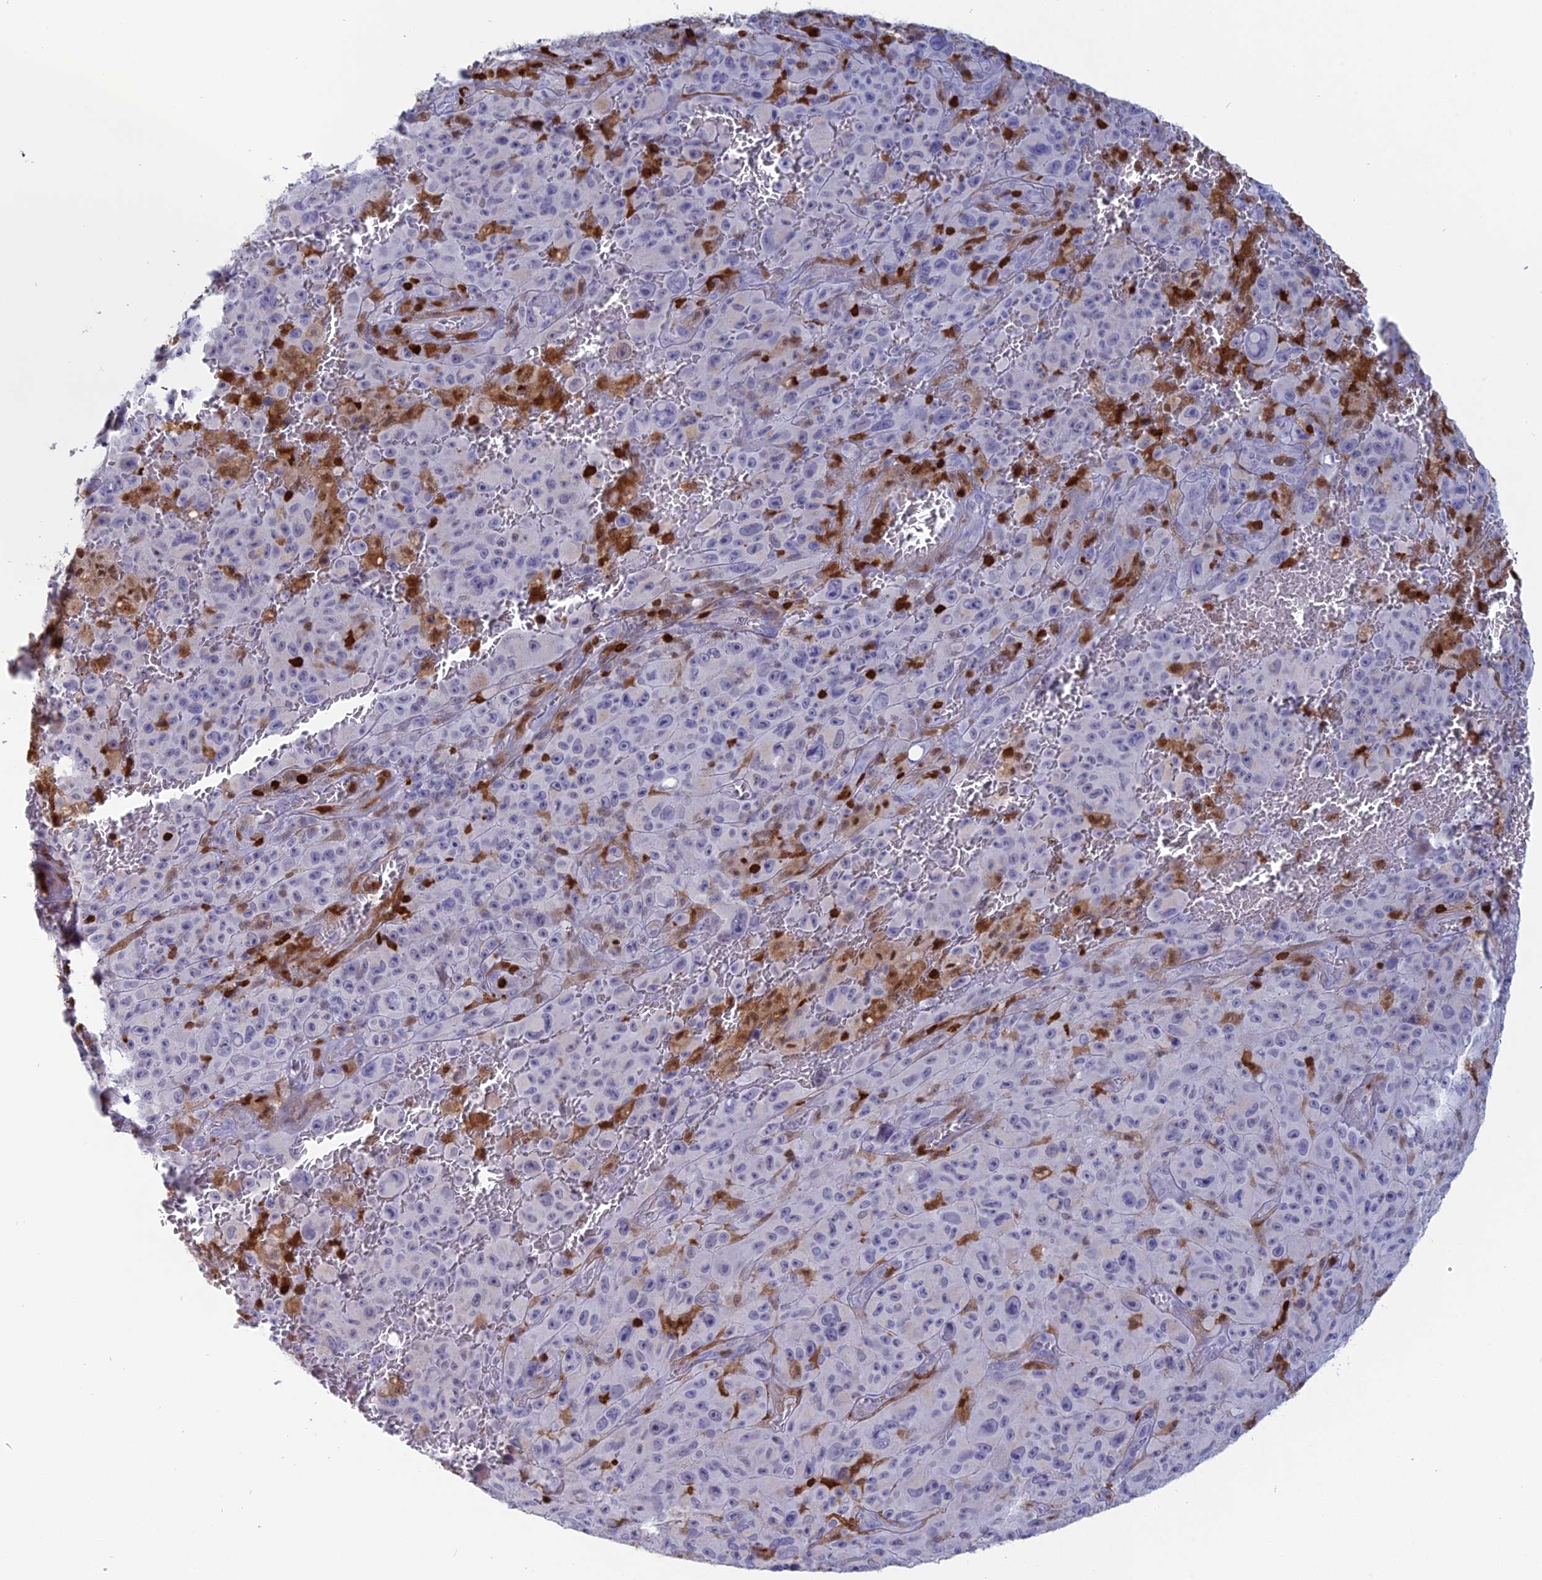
{"staining": {"intensity": "negative", "quantity": "none", "location": "none"}, "tissue": "melanoma", "cell_type": "Tumor cells", "image_type": "cancer", "snomed": [{"axis": "morphology", "description": "Malignant melanoma, NOS"}, {"axis": "topography", "description": "Skin"}], "caption": "Protein analysis of melanoma exhibits no significant expression in tumor cells.", "gene": "PGBD4", "patient": {"sex": "female", "age": 82}}